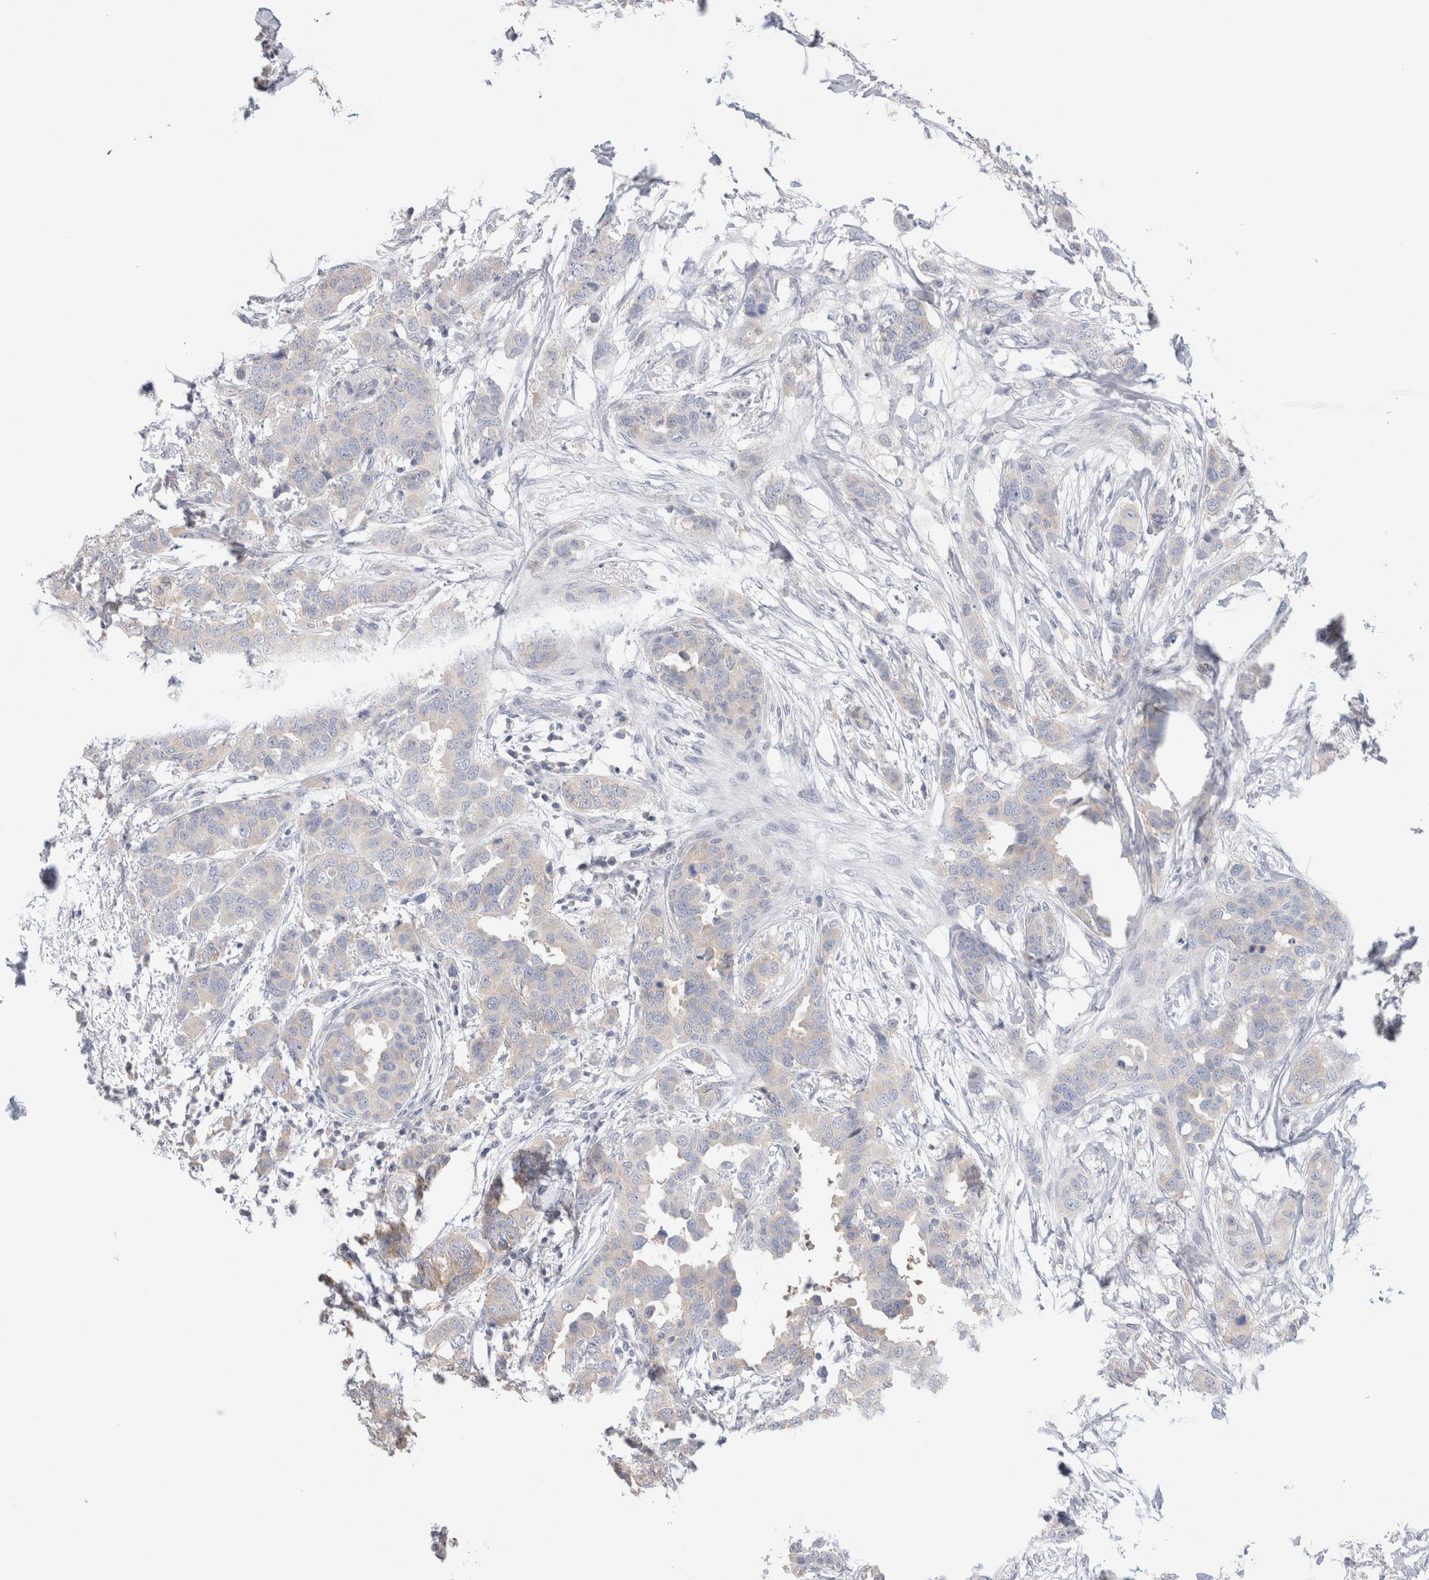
{"staining": {"intensity": "moderate", "quantity": "<25%", "location": "cytoplasmic/membranous"}, "tissue": "breast cancer", "cell_type": "Tumor cells", "image_type": "cancer", "snomed": [{"axis": "morphology", "description": "Duct carcinoma"}, {"axis": "topography", "description": "Breast"}], "caption": "Tumor cells show low levels of moderate cytoplasmic/membranous expression in about <25% of cells in human breast cancer.", "gene": "NDOR1", "patient": {"sex": "female", "age": 50}}